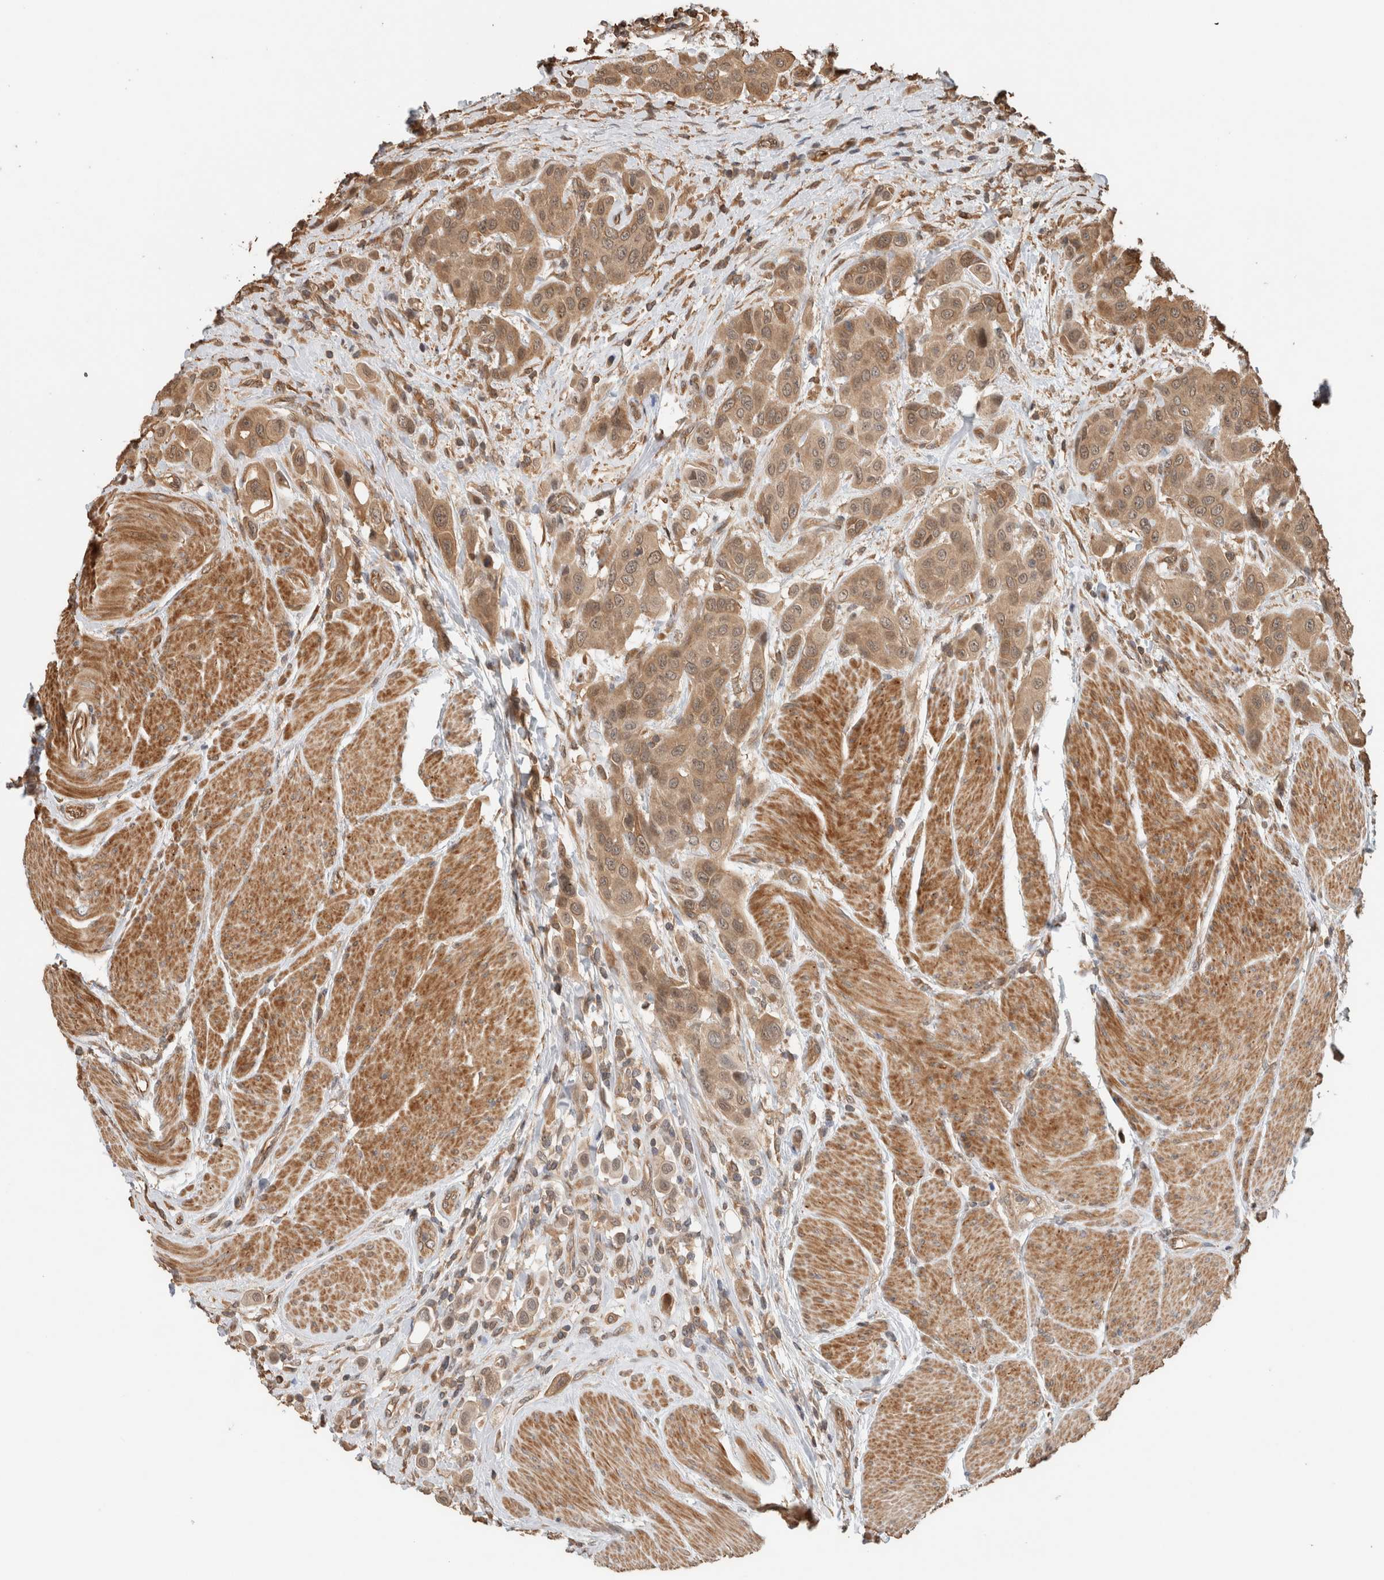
{"staining": {"intensity": "moderate", "quantity": ">75%", "location": "cytoplasmic/membranous"}, "tissue": "urothelial cancer", "cell_type": "Tumor cells", "image_type": "cancer", "snomed": [{"axis": "morphology", "description": "Urothelial carcinoma, High grade"}, {"axis": "topography", "description": "Urinary bladder"}], "caption": "Human urothelial cancer stained with a brown dye exhibits moderate cytoplasmic/membranous positive staining in about >75% of tumor cells.", "gene": "OTUD6B", "patient": {"sex": "male", "age": 50}}